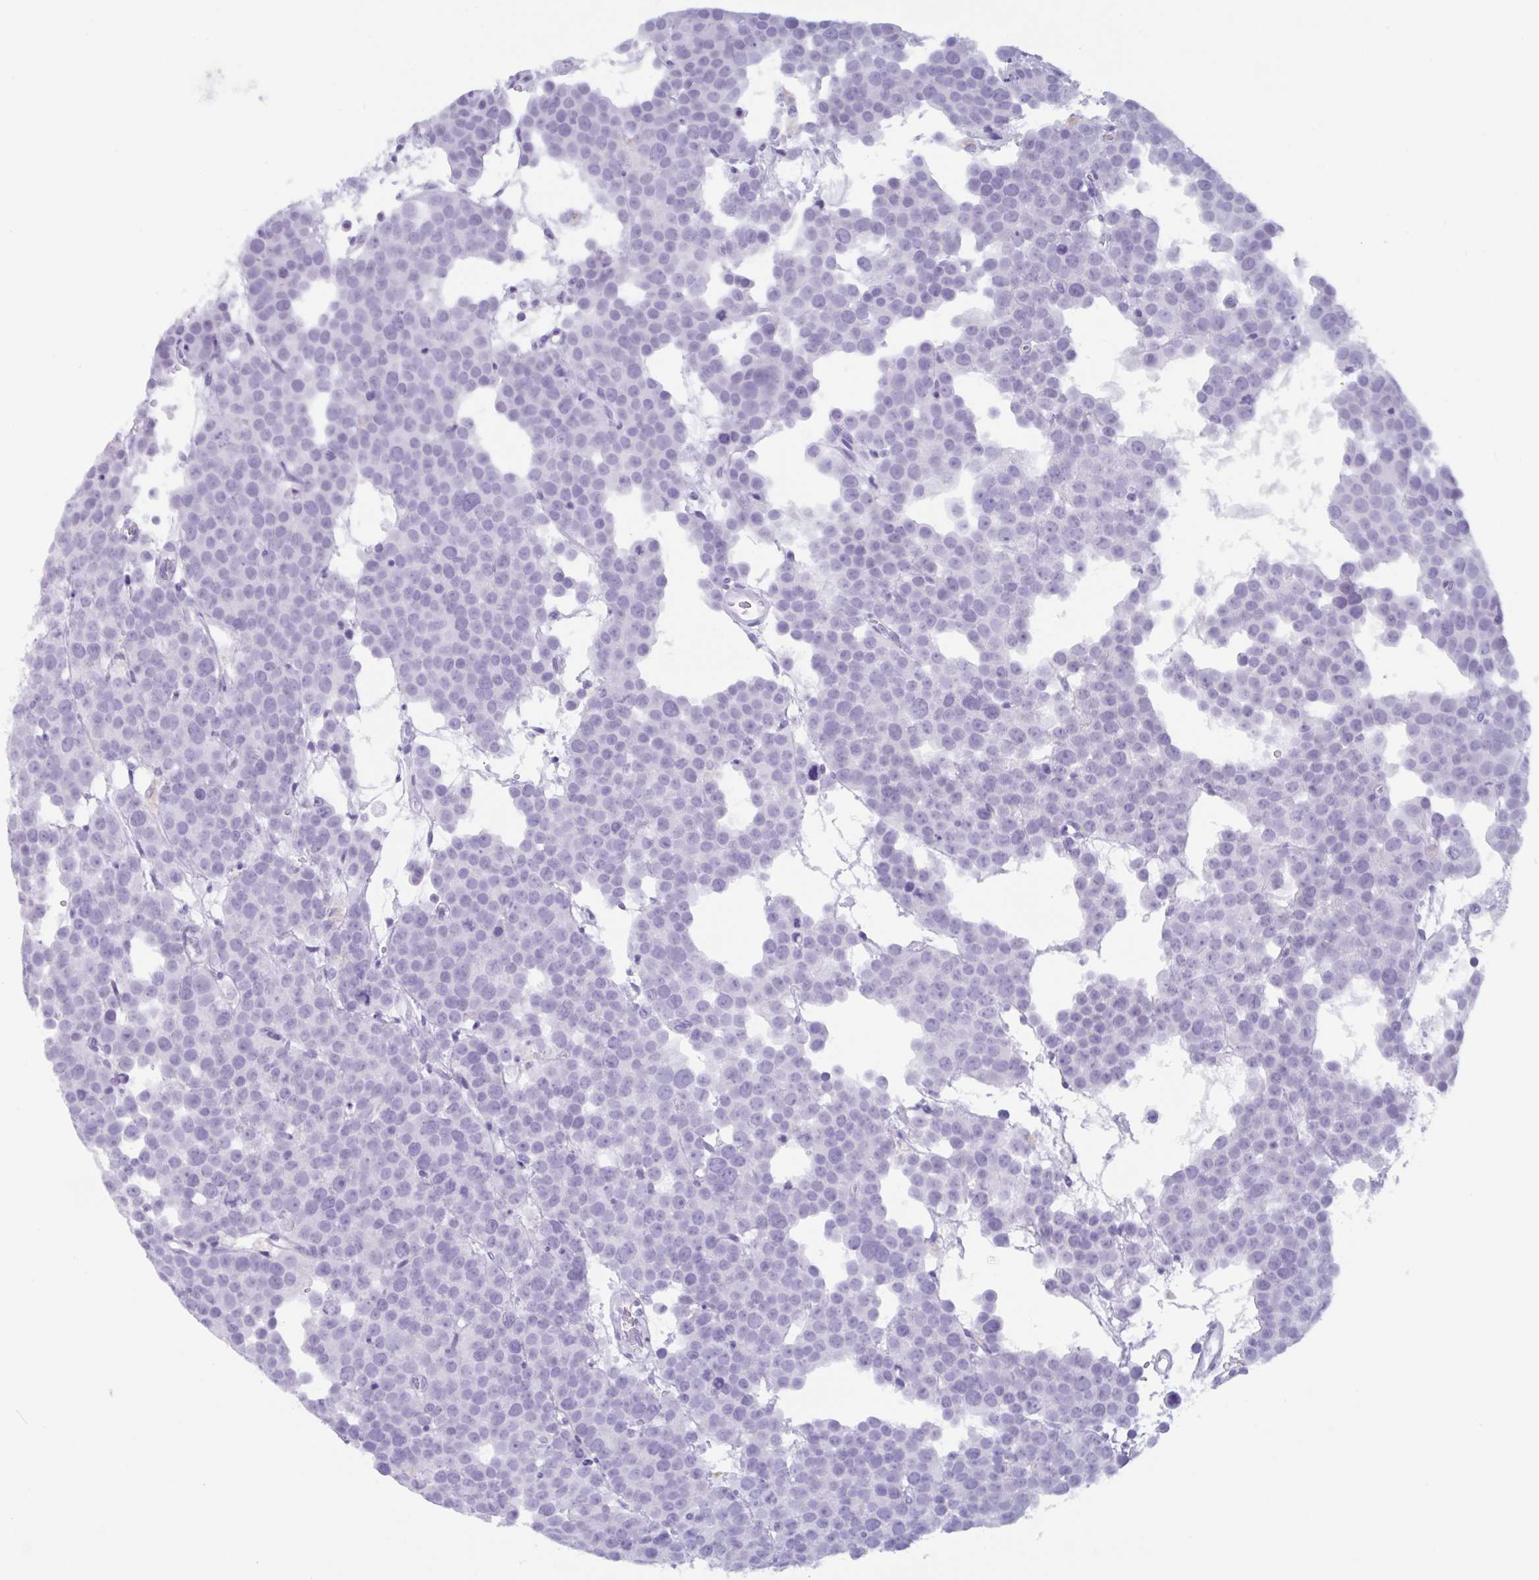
{"staining": {"intensity": "negative", "quantity": "none", "location": "none"}, "tissue": "testis cancer", "cell_type": "Tumor cells", "image_type": "cancer", "snomed": [{"axis": "morphology", "description": "Seminoma, NOS"}, {"axis": "topography", "description": "Testis"}], "caption": "There is no significant expression in tumor cells of testis cancer.", "gene": "DTWD2", "patient": {"sex": "male", "age": 71}}